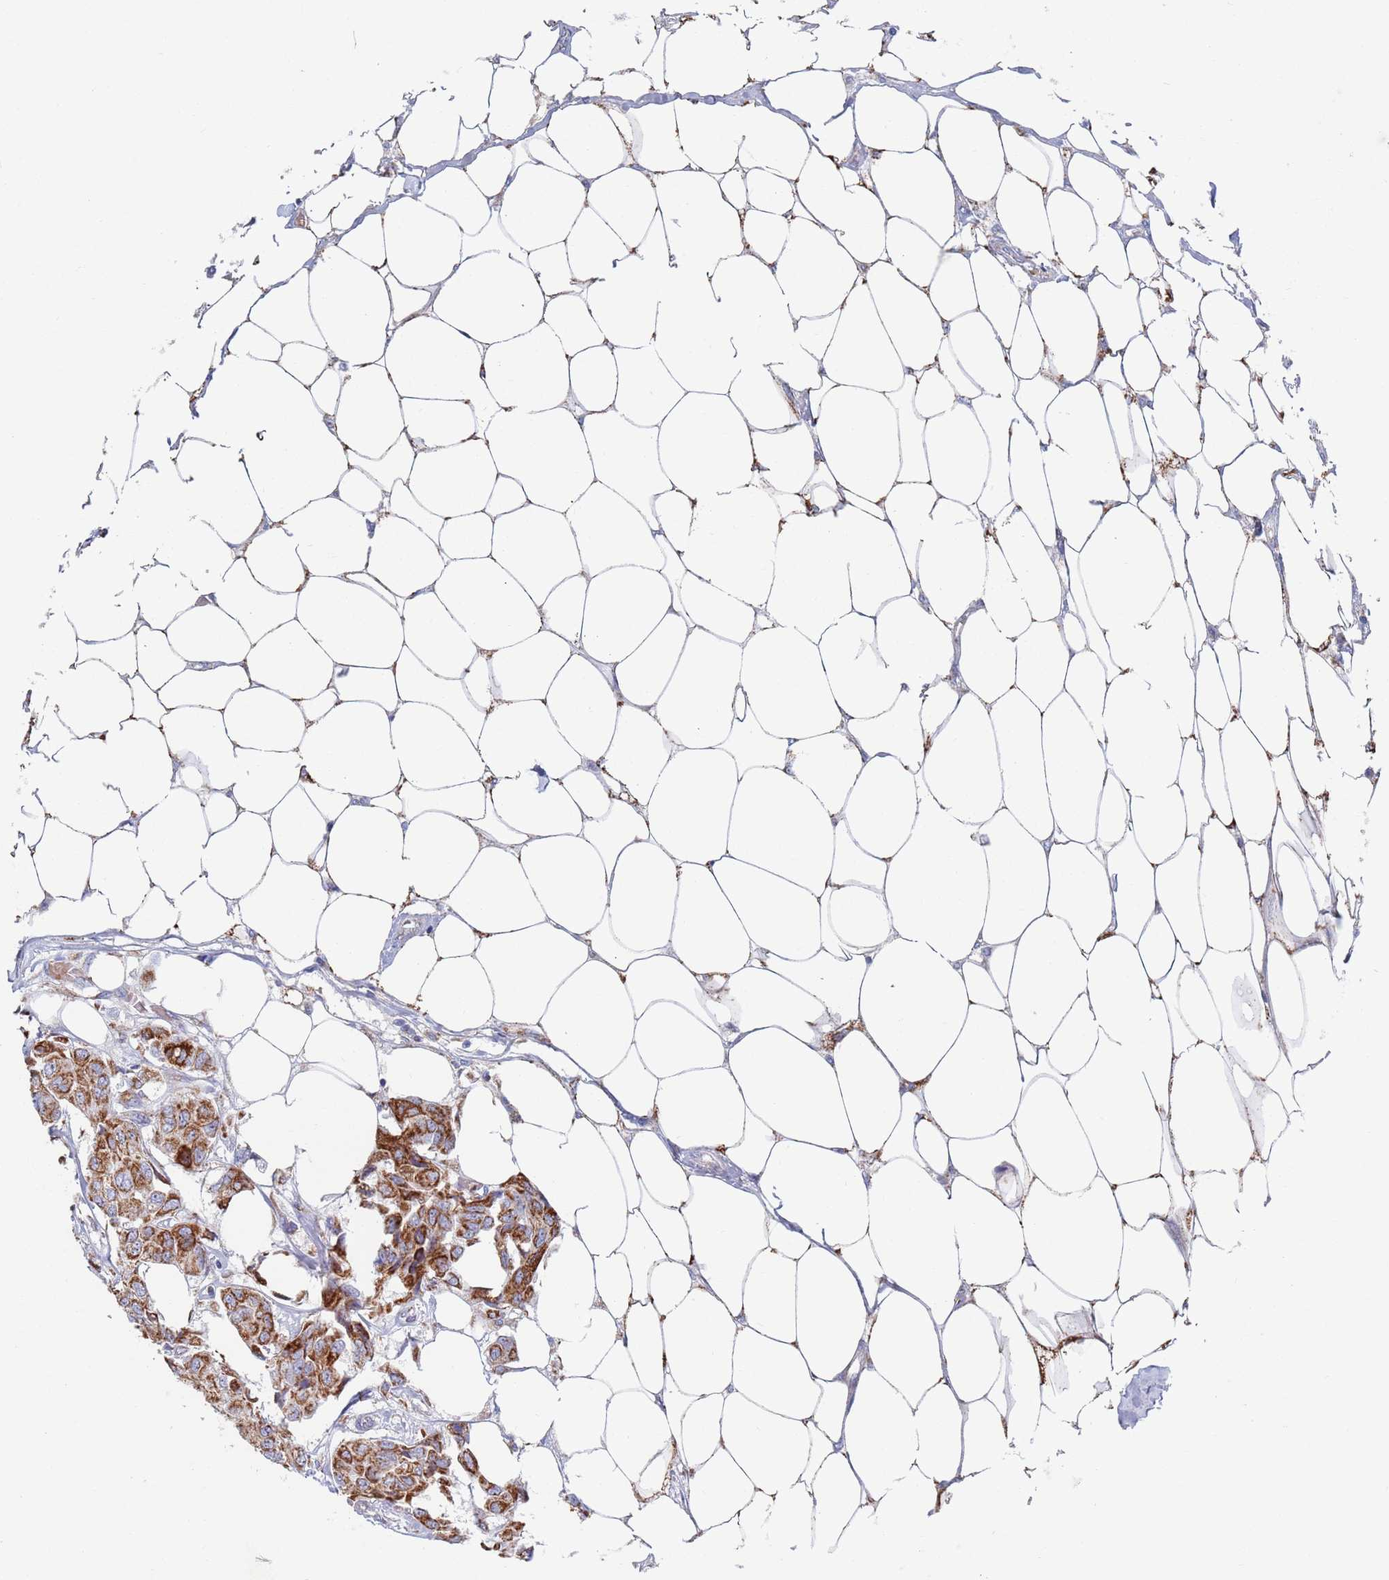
{"staining": {"intensity": "strong", "quantity": ">75%", "location": "cytoplasmic/membranous"}, "tissue": "breast cancer", "cell_type": "Tumor cells", "image_type": "cancer", "snomed": [{"axis": "morphology", "description": "Duct carcinoma"}, {"axis": "topography", "description": "Breast"}, {"axis": "topography", "description": "Lymph node"}], "caption": "A brown stain highlights strong cytoplasmic/membranous expression of a protein in intraductal carcinoma (breast) tumor cells.", "gene": "CHCHD6", "patient": {"sex": "female", "age": 80}}